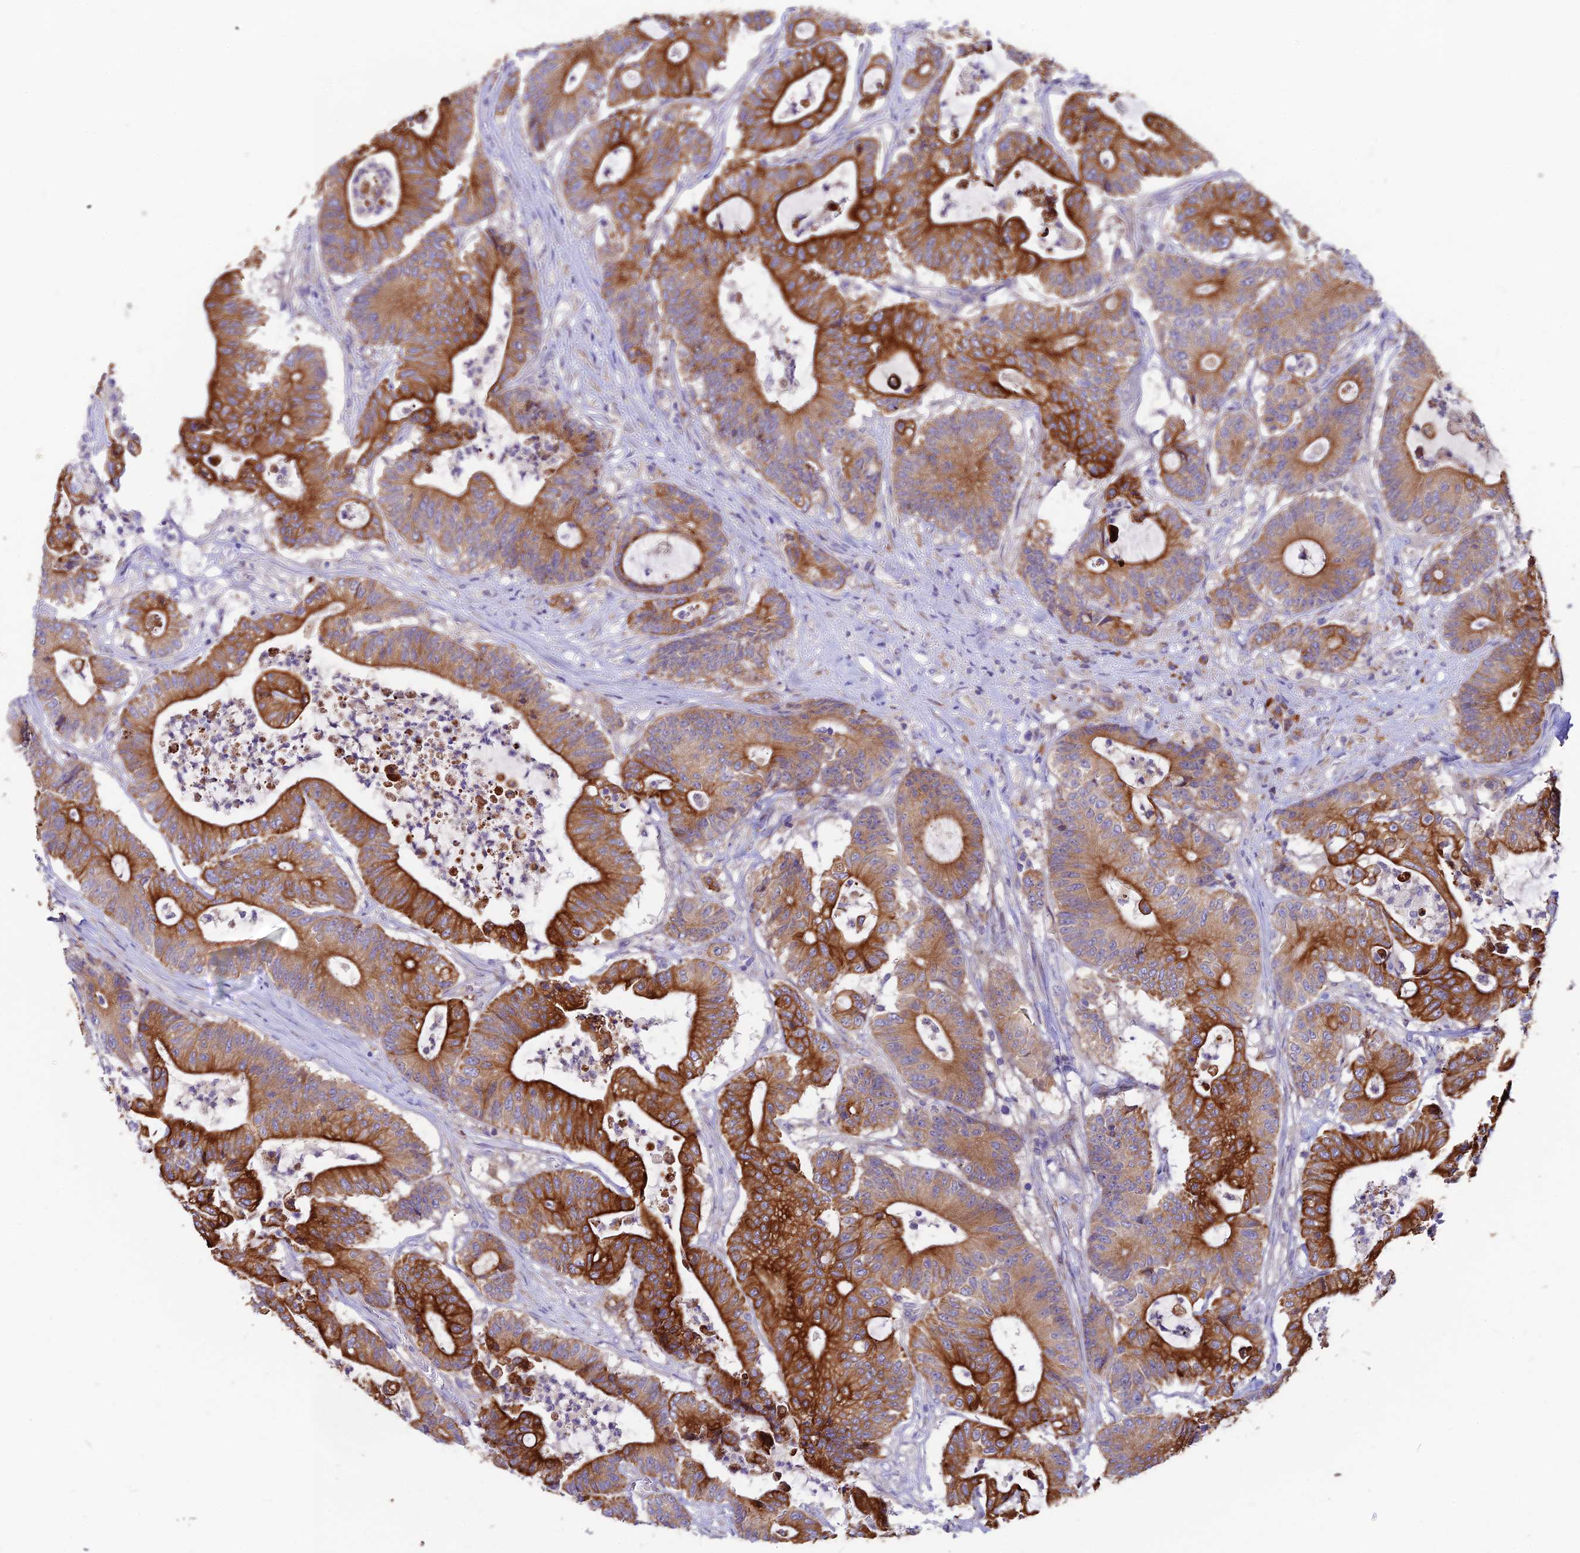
{"staining": {"intensity": "strong", "quantity": ">75%", "location": "cytoplasmic/membranous"}, "tissue": "colorectal cancer", "cell_type": "Tumor cells", "image_type": "cancer", "snomed": [{"axis": "morphology", "description": "Adenocarcinoma, NOS"}, {"axis": "topography", "description": "Colon"}], "caption": "A photomicrograph showing strong cytoplasmic/membranous expression in about >75% of tumor cells in colorectal cancer, as visualized by brown immunohistochemical staining.", "gene": "DENND2D", "patient": {"sex": "female", "age": 84}}